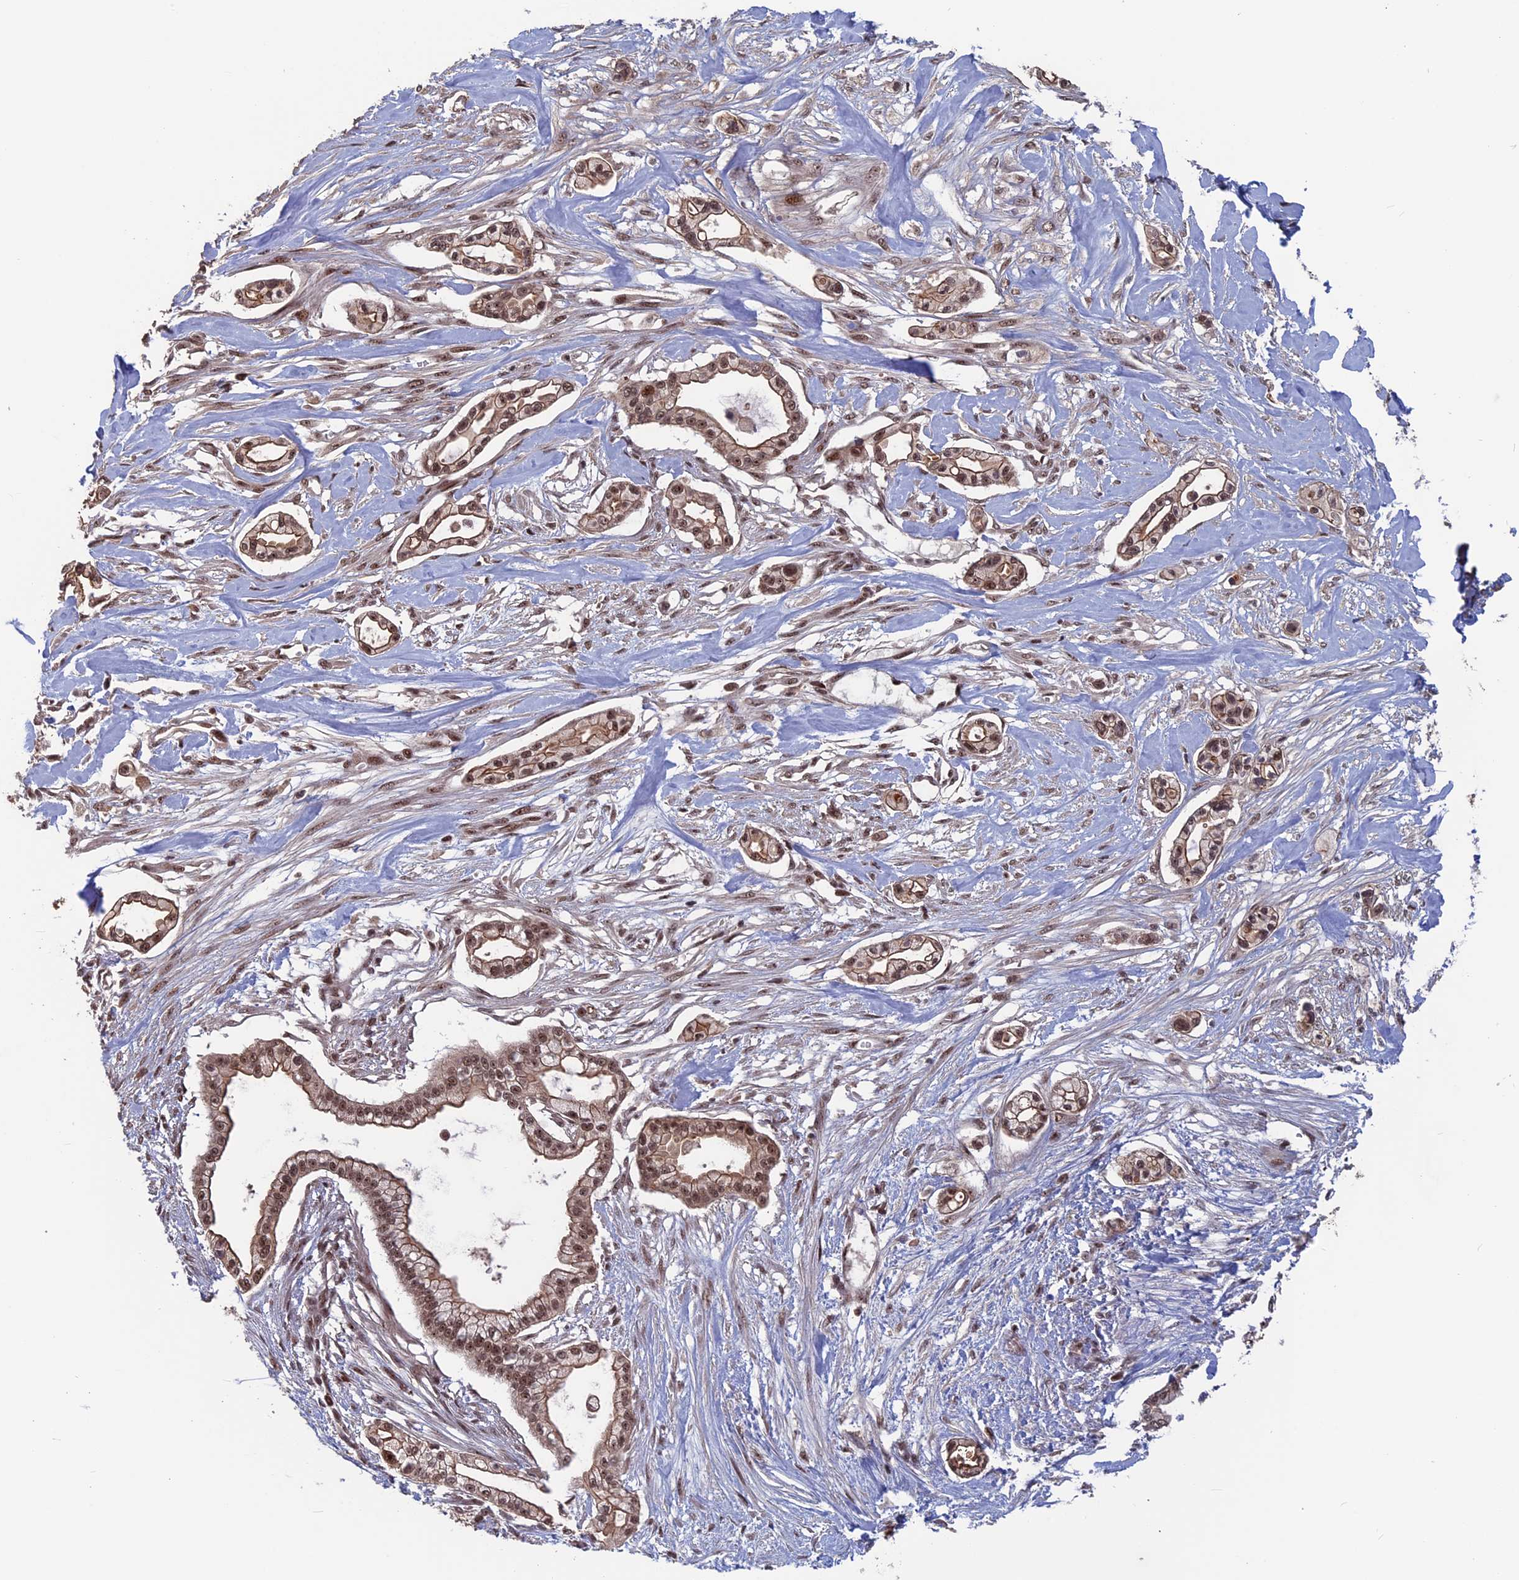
{"staining": {"intensity": "weak", "quantity": ">75%", "location": "cytoplasmic/membranous,nuclear"}, "tissue": "pancreatic cancer", "cell_type": "Tumor cells", "image_type": "cancer", "snomed": [{"axis": "morphology", "description": "Adenocarcinoma, NOS"}, {"axis": "topography", "description": "Pancreas"}], "caption": "Immunohistochemical staining of pancreatic cancer reveals low levels of weak cytoplasmic/membranous and nuclear protein positivity in approximately >75% of tumor cells.", "gene": "CACTIN", "patient": {"sex": "male", "age": 68}}